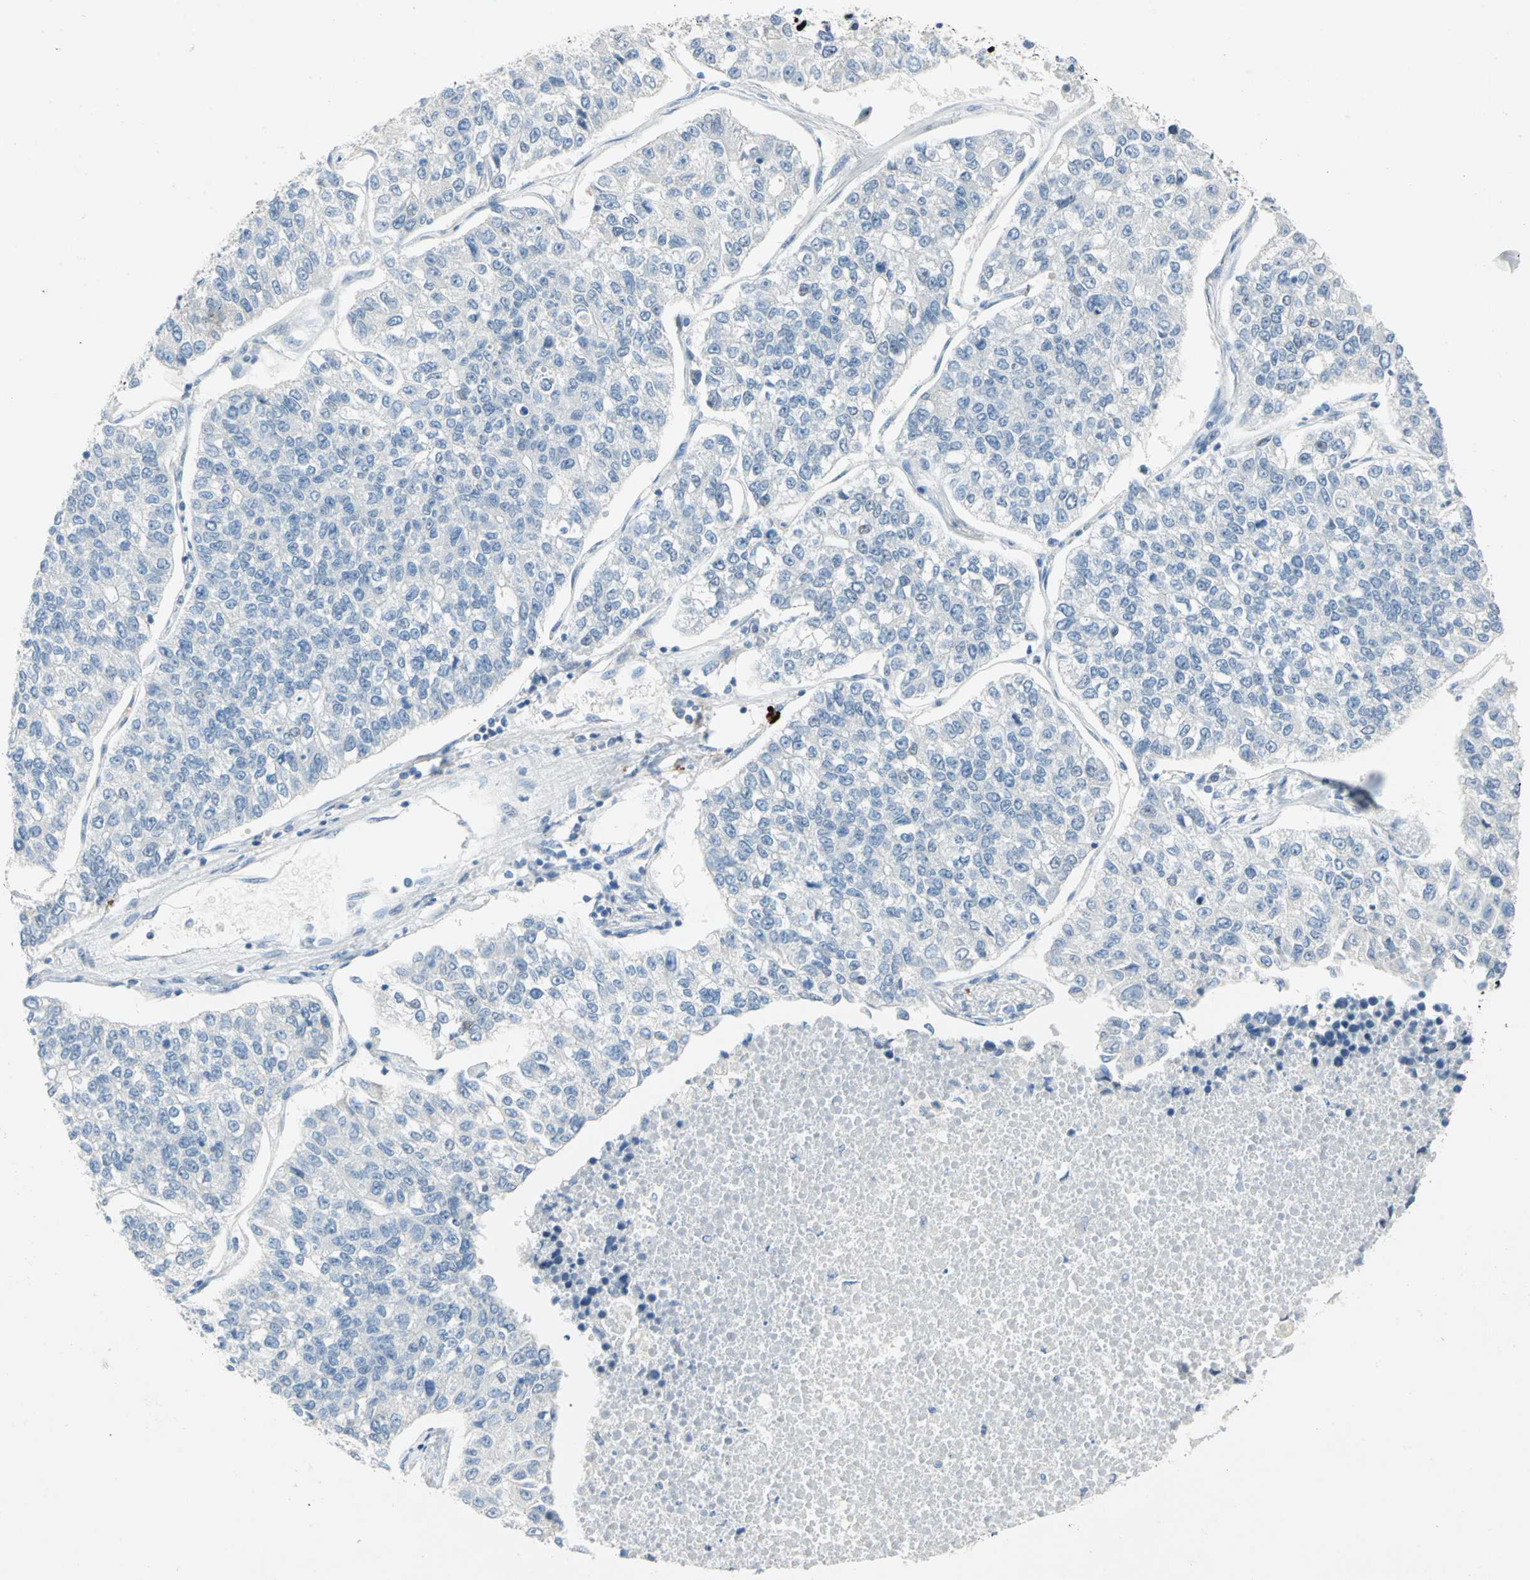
{"staining": {"intensity": "negative", "quantity": "none", "location": "none"}, "tissue": "lung cancer", "cell_type": "Tumor cells", "image_type": "cancer", "snomed": [{"axis": "morphology", "description": "Adenocarcinoma, NOS"}, {"axis": "topography", "description": "Lung"}], "caption": "An image of human lung cancer (adenocarcinoma) is negative for staining in tumor cells.", "gene": "NAB2", "patient": {"sex": "male", "age": 49}}